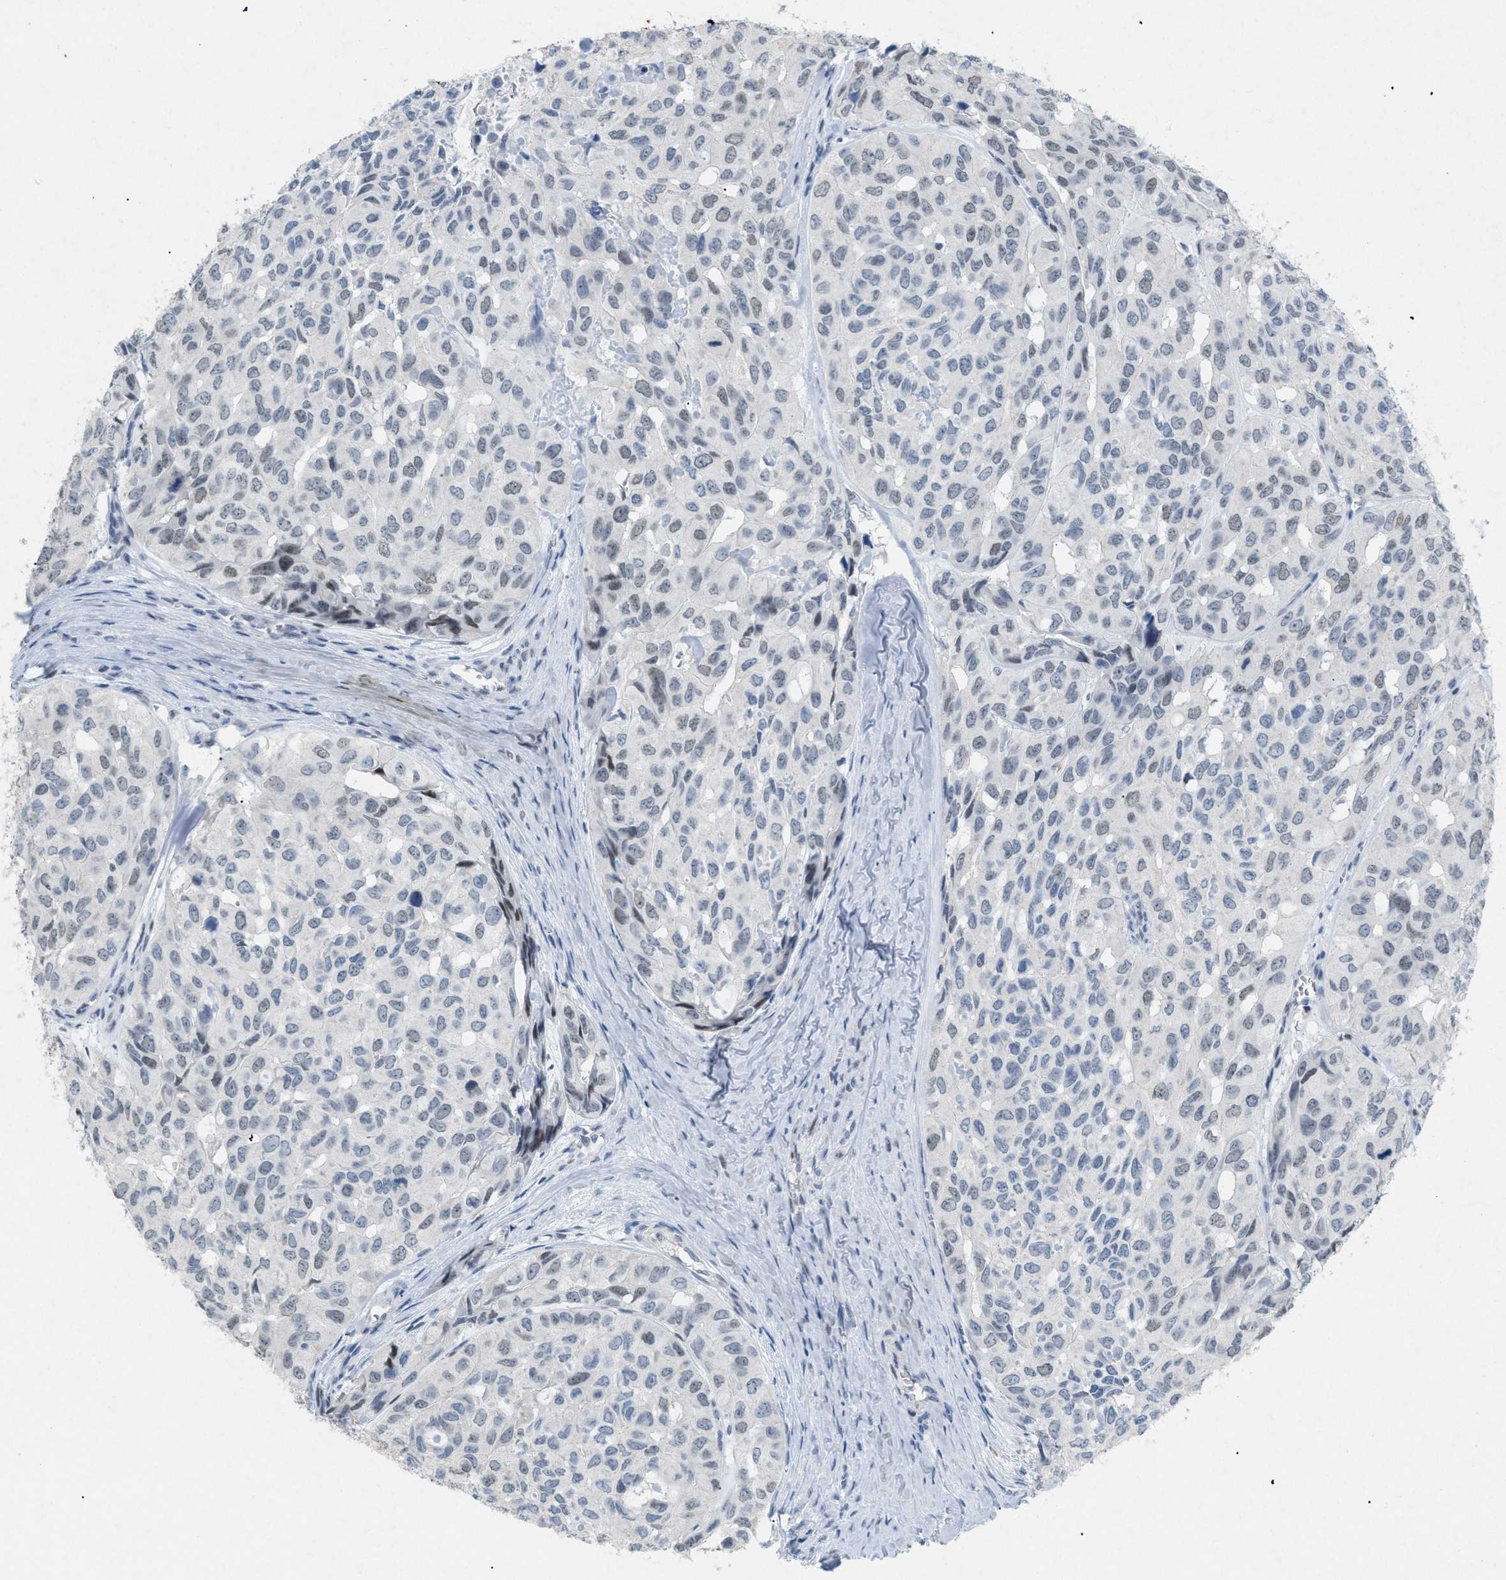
{"staining": {"intensity": "negative", "quantity": "none", "location": "none"}, "tissue": "head and neck cancer", "cell_type": "Tumor cells", "image_type": "cancer", "snomed": [{"axis": "morphology", "description": "Adenocarcinoma, NOS"}, {"axis": "topography", "description": "Salivary gland, NOS"}, {"axis": "topography", "description": "Head-Neck"}], "caption": "The photomicrograph exhibits no significant positivity in tumor cells of head and neck cancer.", "gene": "TASOR", "patient": {"sex": "female", "age": 76}}